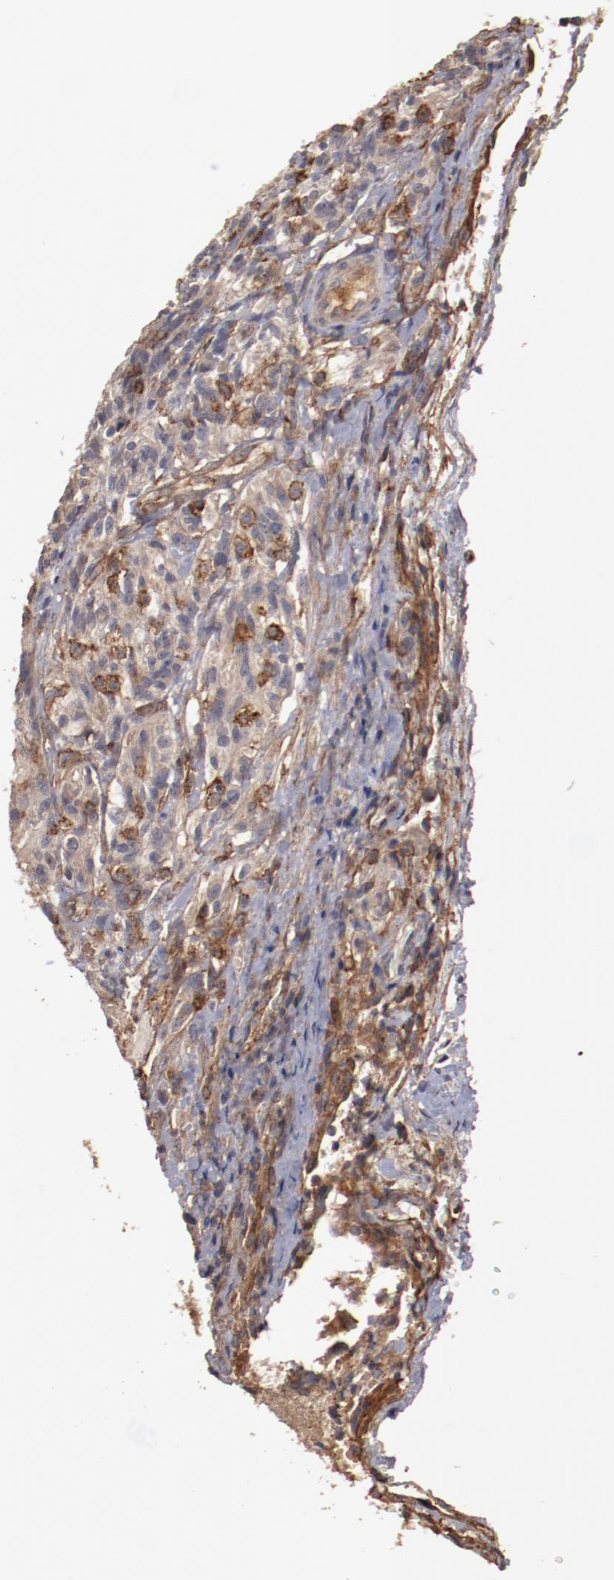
{"staining": {"intensity": "moderate", "quantity": ">75%", "location": "cytoplasmic/membranous"}, "tissue": "glioma", "cell_type": "Tumor cells", "image_type": "cancer", "snomed": [{"axis": "morphology", "description": "Normal tissue, NOS"}, {"axis": "morphology", "description": "Glioma, malignant, High grade"}, {"axis": "topography", "description": "Cerebral cortex"}], "caption": "IHC (DAB (3,3'-diaminobenzidine)) staining of human glioma displays moderate cytoplasmic/membranous protein expression in about >75% of tumor cells.", "gene": "DIPK2B", "patient": {"sex": "male", "age": 56}}